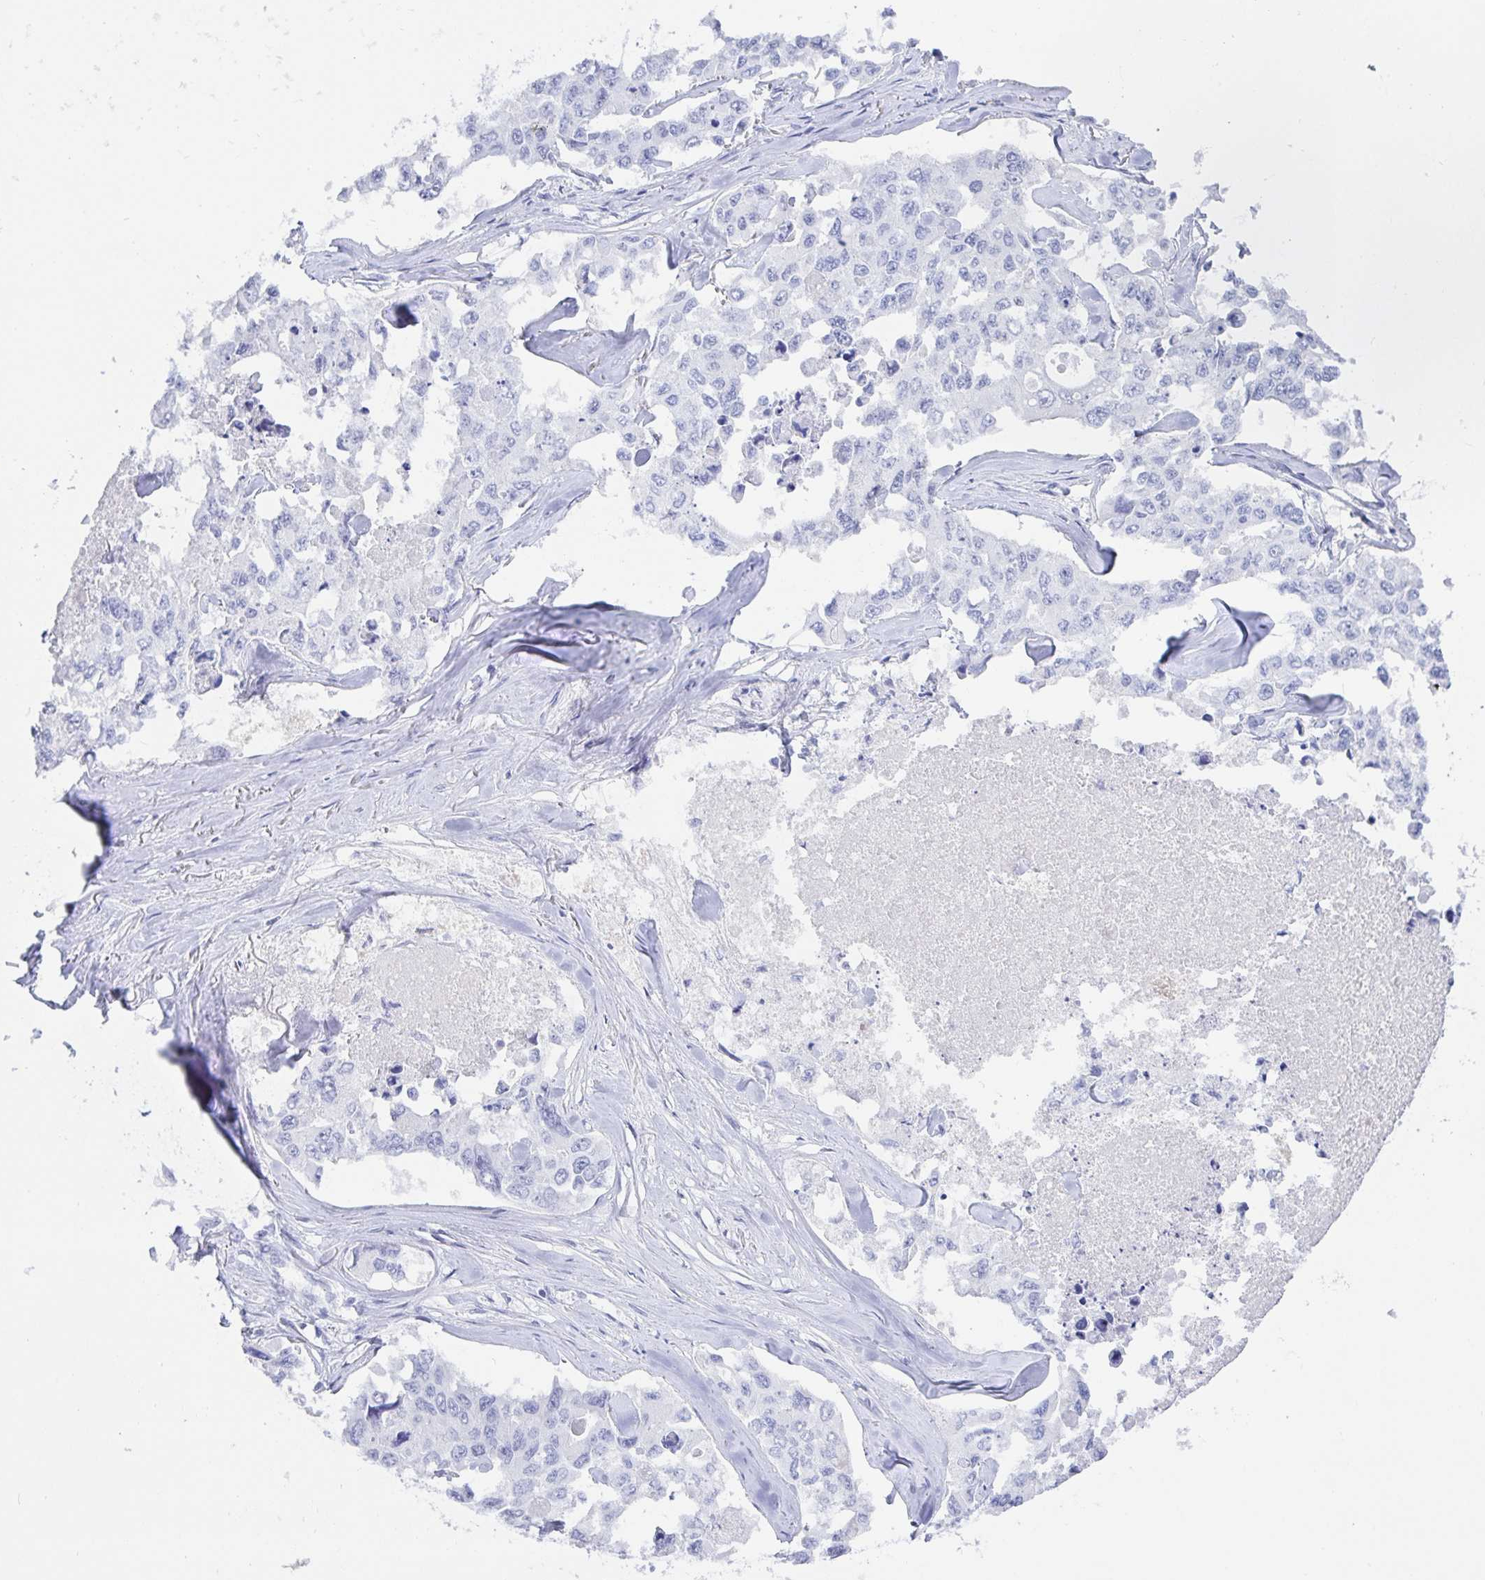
{"staining": {"intensity": "negative", "quantity": "none", "location": "none"}, "tissue": "lung cancer", "cell_type": "Tumor cells", "image_type": "cancer", "snomed": [{"axis": "morphology", "description": "Adenocarcinoma, NOS"}, {"axis": "topography", "description": "Lung"}], "caption": "Immunohistochemistry (IHC) image of lung cancer (adenocarcinoma) stained for a protein (brown), which displays no staining in tumor cells.", "gene": "KCNH6", "patient": {"sex": "male", "age": 64}}